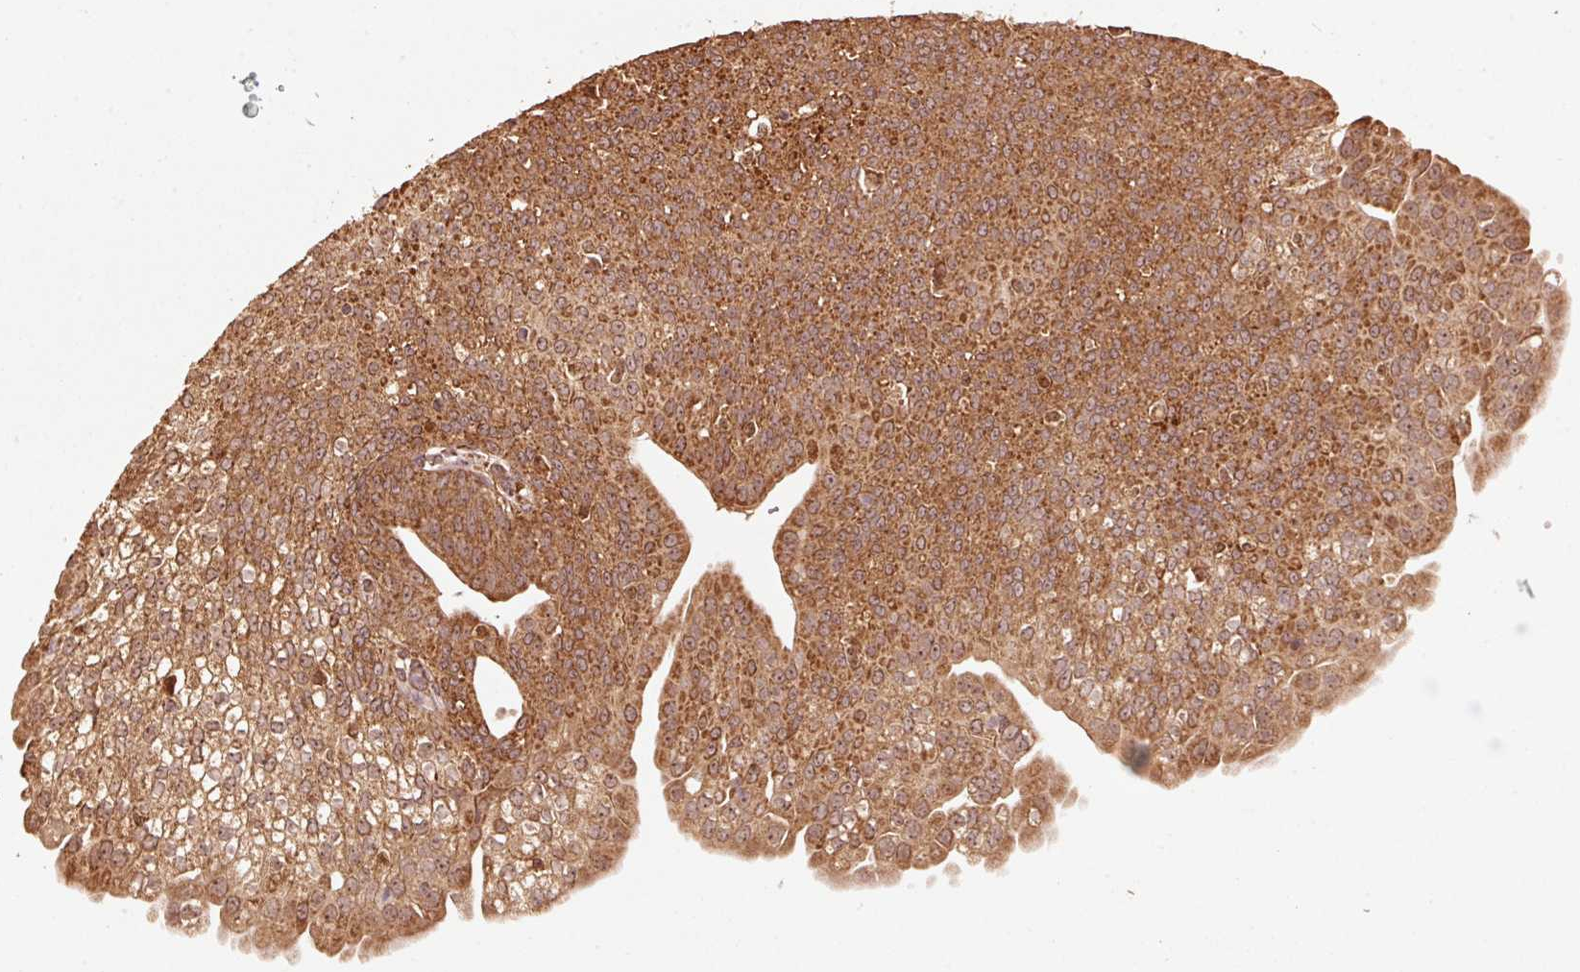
{"staining": {"intensity": "strong", "quantity": ">75%", "location": "cytoplasmic/membranous"}, "tissue": "urothelial cancer", "cell_type": "Tumor cells", "image_type": "cancer", "snomed": [{"axis": "morphology", "description": "Urothelial carcinoma, High grade"}, {"axis": "topography", "description": "Urinary bladder"}], "caption": "Strong cytoplasmic/membranous positivity is identified in about >75% of tumor cells in high-grade urothelial carcinoma.", "gene": "MRPL16", "patient": {"sex": "female", "age": 79}}